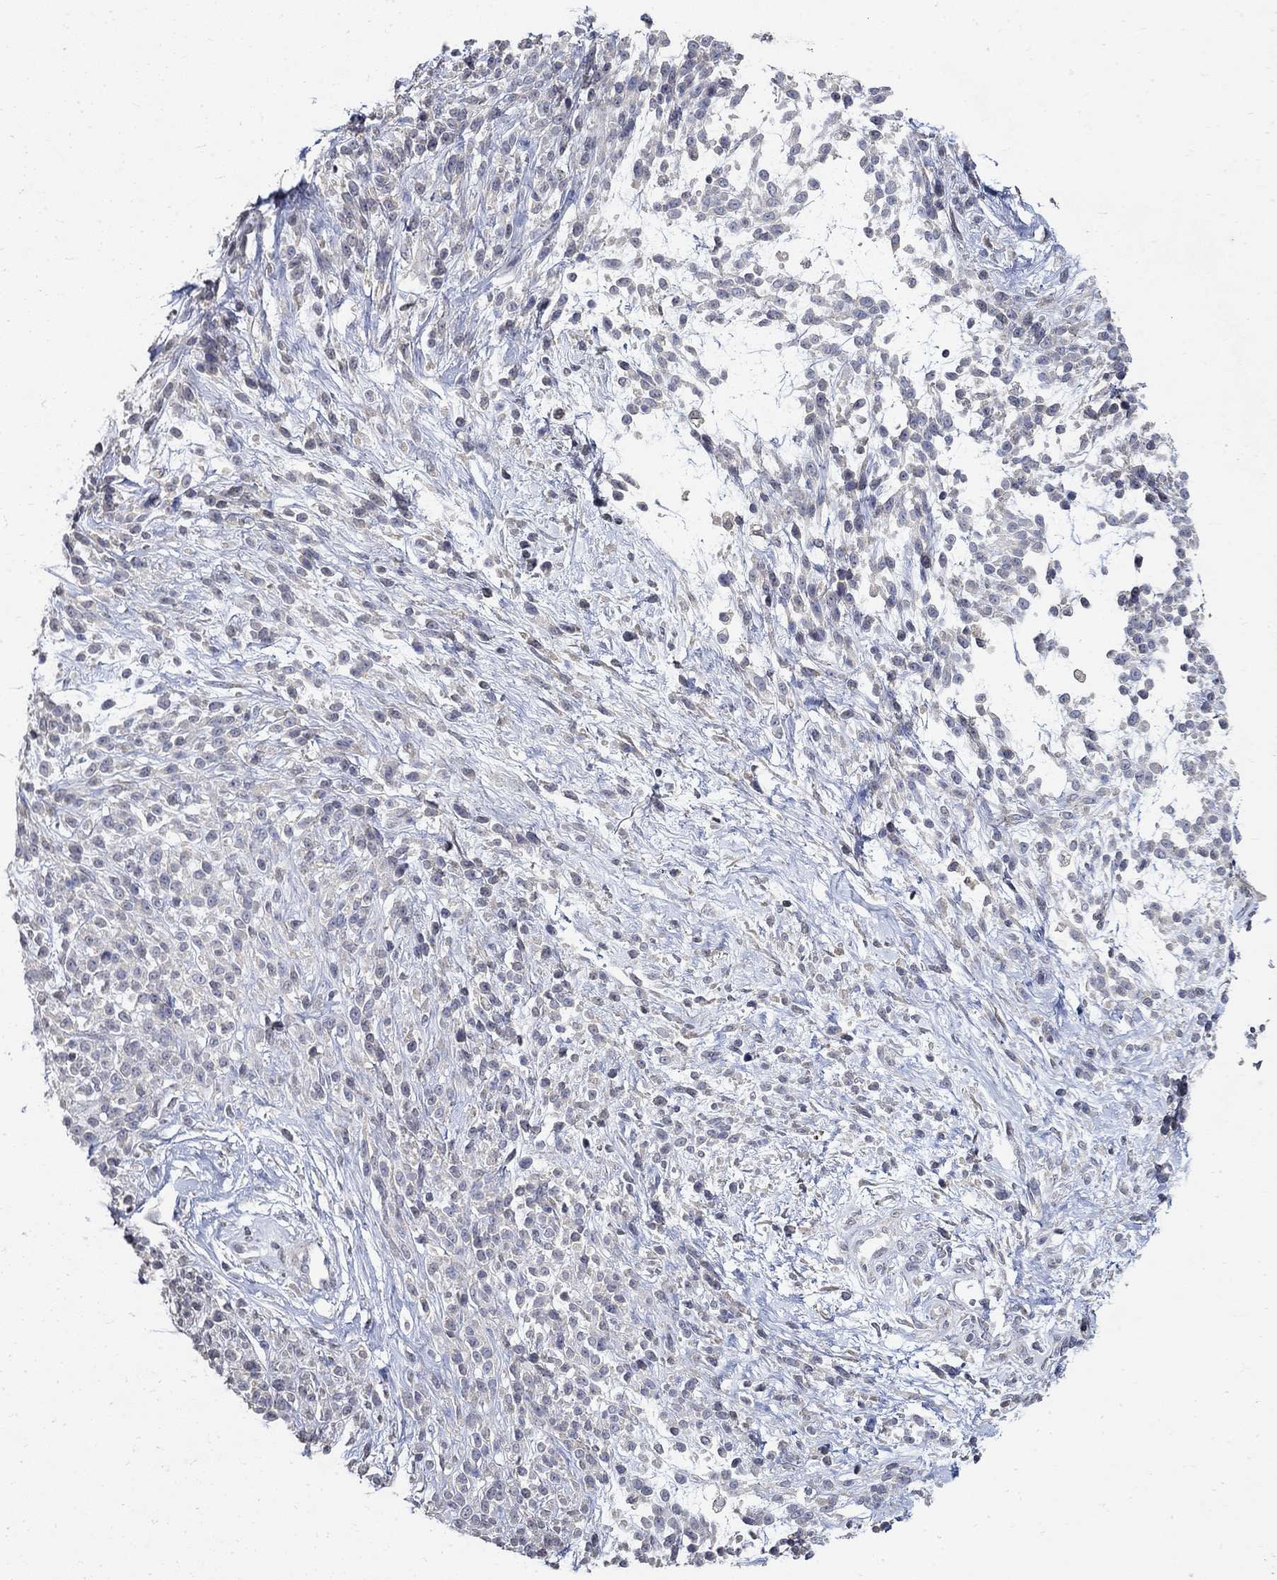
{"staining": {"intensity": "negative", "quantity": "none", "location": "none"}, "tissue": "melanoma", "cell_type": "Tumor cells", "image_type": "cancer", "snomed": [{"axis": "morphology", "description": "Malignant melanoma, NOS"}, {"axis": "topography", "description": "Skin"}, {"axis": "topography", "description": "Skin of trunk"}], "caption": "An immunohistochemistry (IHC) histopathology image of melanoma is shown. There is no staining in tumor cells of melanoma.", "gene": "TMEM169", "patient": {"sex": "male", "age": 74}}